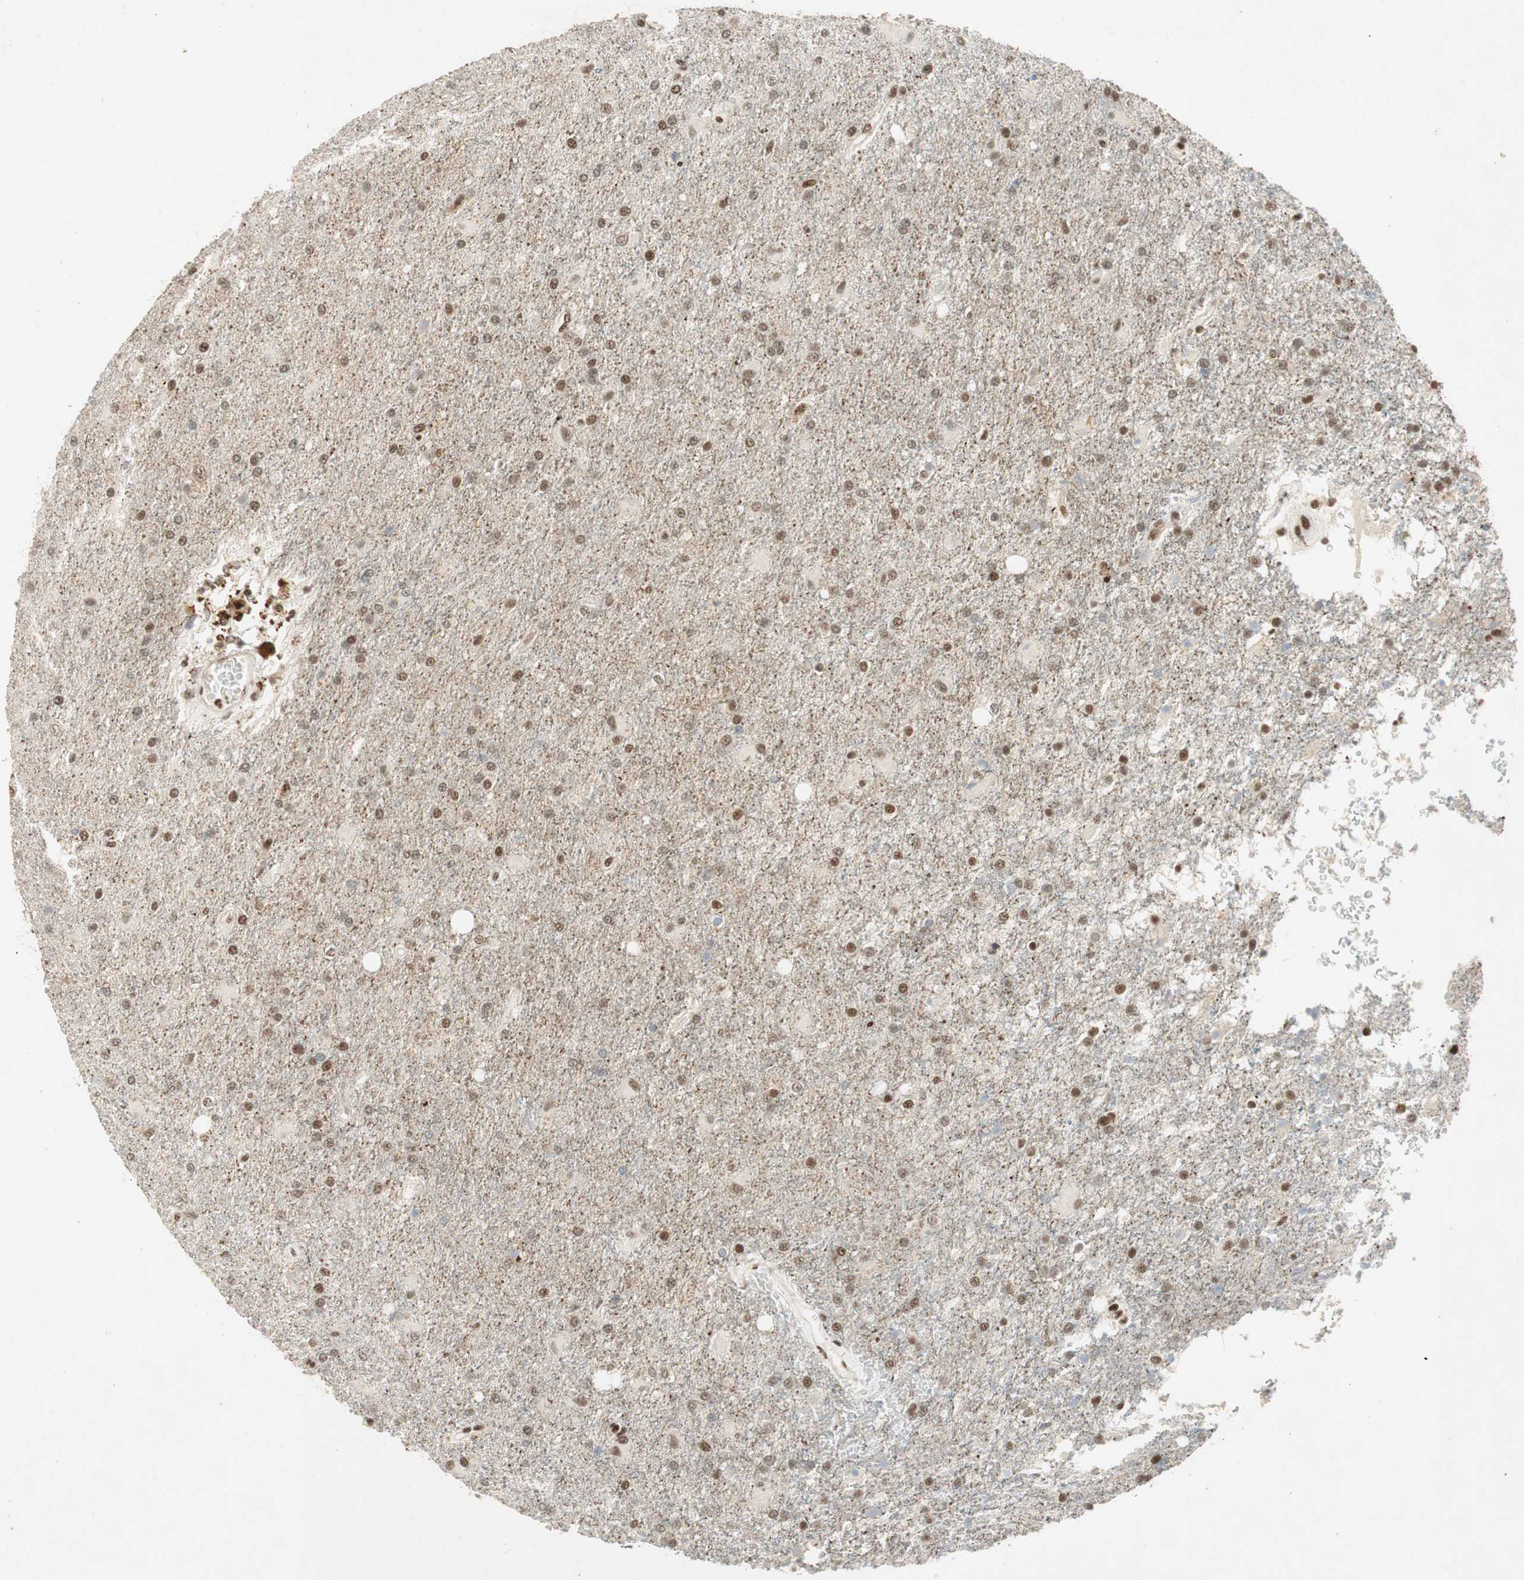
{"staining": {"intensity": "moderate", "quantity": ">75%", "location": "nuclear"}, "tissue": "glioma", "cell_type": "Tumor cells", "image_type": "cancer", "snomed": [{"axis": "morphology", "description": "Glioma, malignant, High grade"}, {"axis": "topography", "description": "Brain"}], "caption": "Immunohistochemical staining of human malignant glioma (high-grade) exhibits medium levels of moderate nuclear staining in about >75% of tumor cells. (IHC, brightfield microscopy, high magnification).", "gene": "NCBP3", "patient": {"sex": "male", "age": 71}}